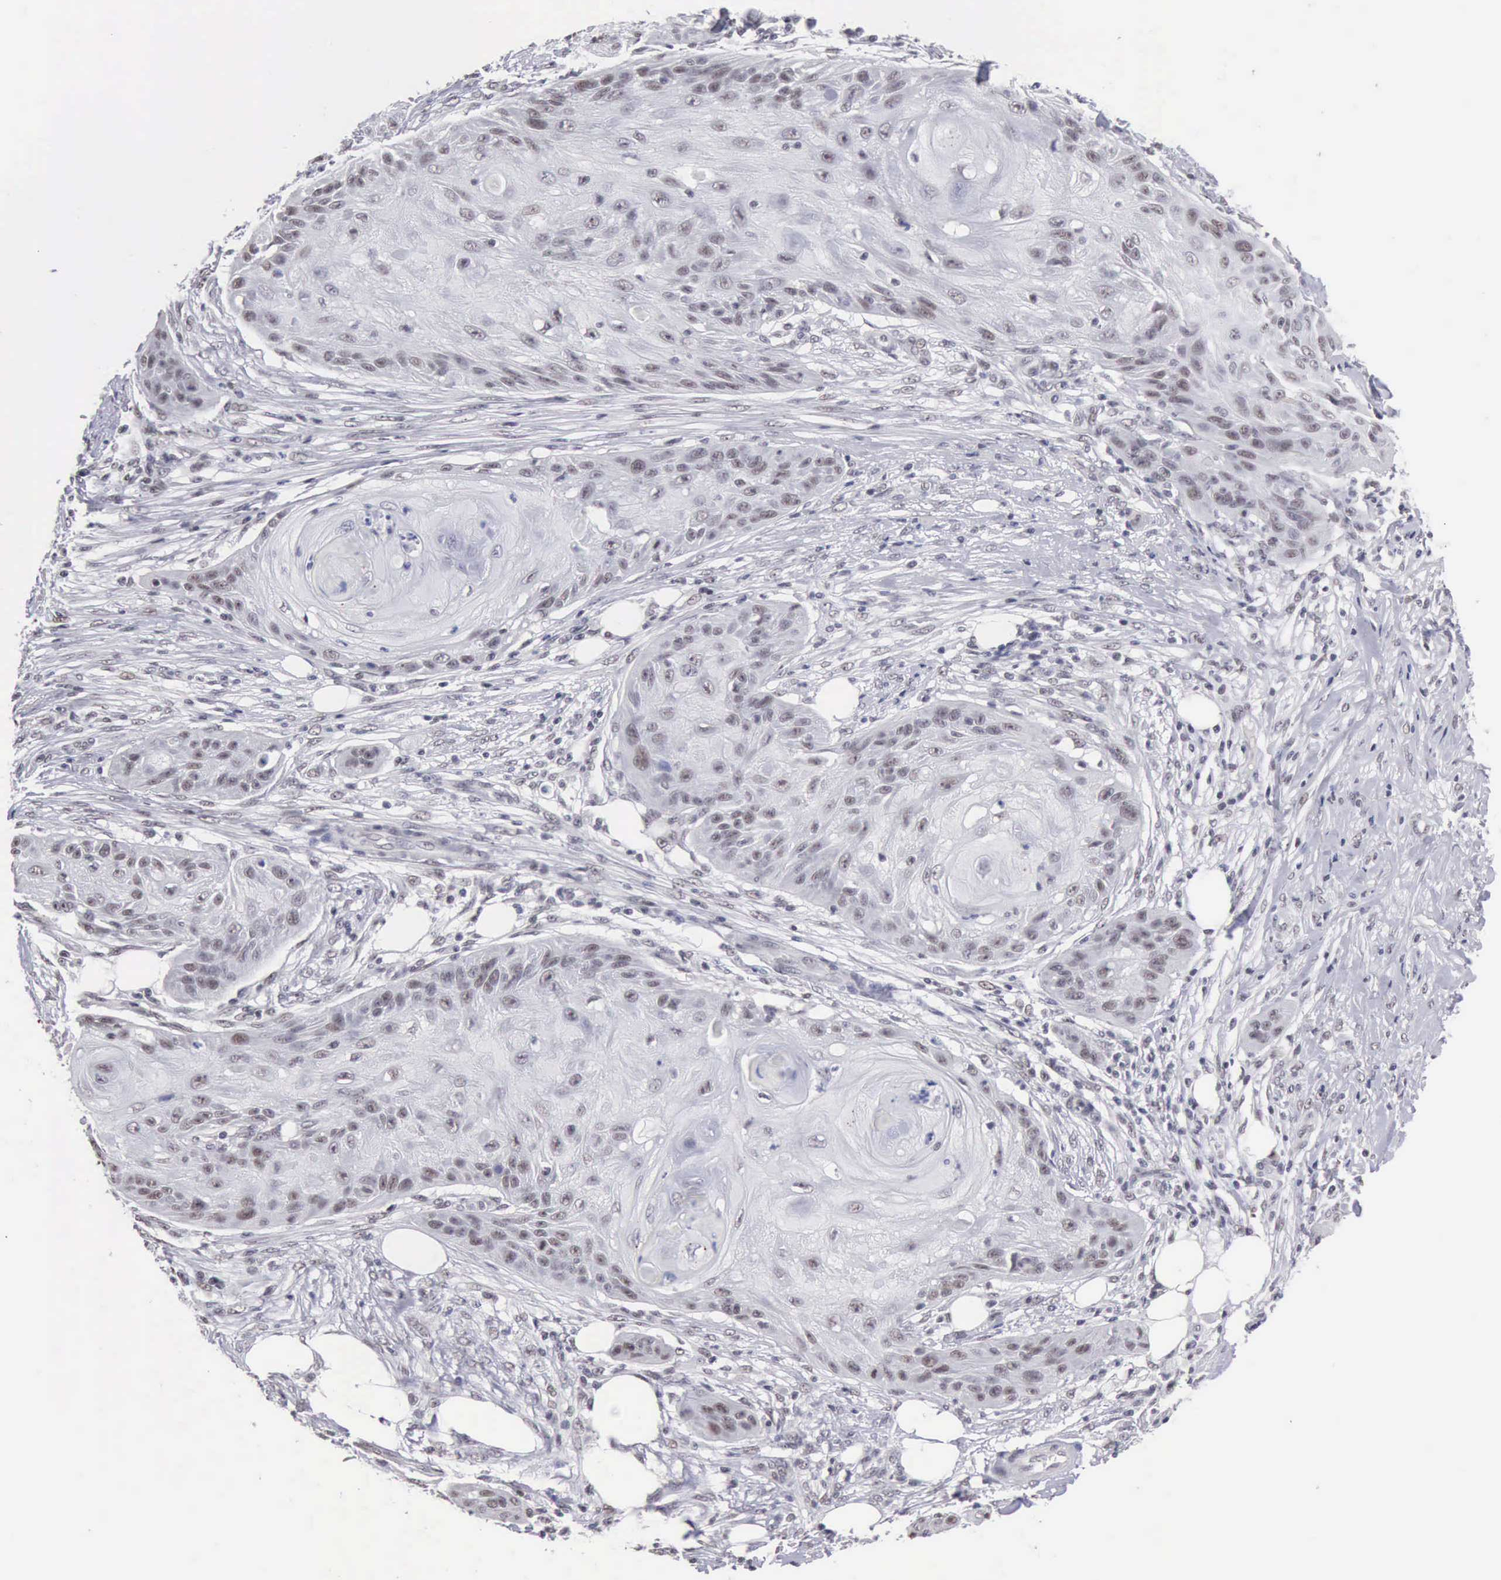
{"staining": {"intensity": "weak", "quantity": "<25%", "location": "nuclear"}, "tissue": "skin cancer", "cell_type": "Tumor cells", "image_type": "cancer", "snomed": [{"axis": "morphology", "description": "Squamous cell carcinoma, NOS"}, {"axis": "topography", "description": "Skin"}], "caption": "Tumor cells are negative for brown protein staining in squamous cell carcinoma (skin).", "gene": "TAF1", "patient": {"sex": "female", "age": 88}}